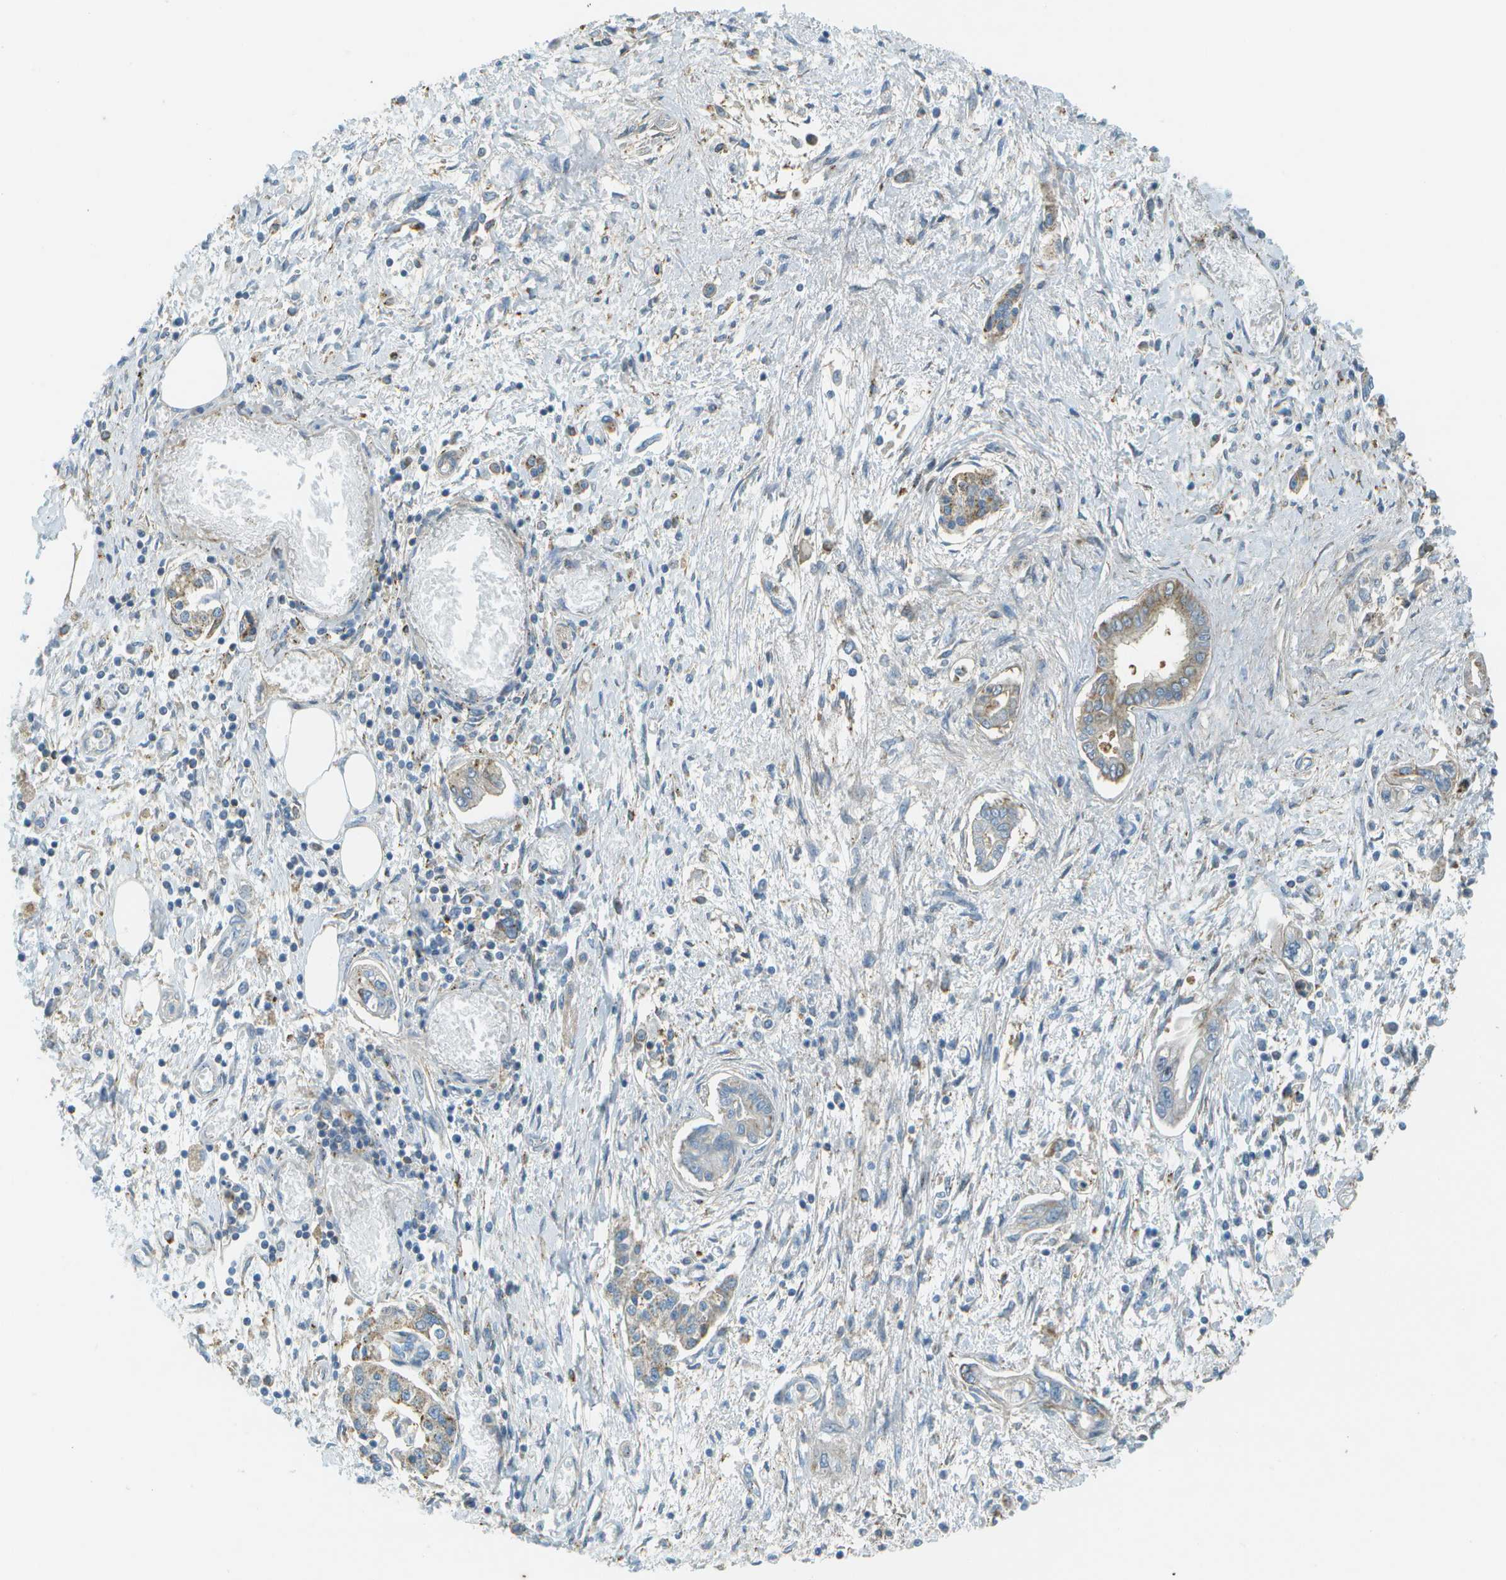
{"staining": {"intensity": "moderate", "quantity": "<25%", "location": "cytoplasmic/membranous"}, "tissue": "pancreatic cancer", "cell_type": "Tumor cells", "image_type": "cancer", "snomed": [{"axis": "morphology", "description": "Adenocarcinoma, NOS"}, {"axis": "topography", "description": "Pancreas"}], "caption": "Immunohistochemistry (IHC) (DAB) staining of adenocarcinoma (pancreatic) demonstrates moderate cytoplasmic/membranous protein positivity in approximately <25% of tumor cells. Immunohistochemistry stains the protein of interest in brown and the nuclei are stained blue.", "gene": "LRRC66", "patient": {"sex": "male", "age": 56}}